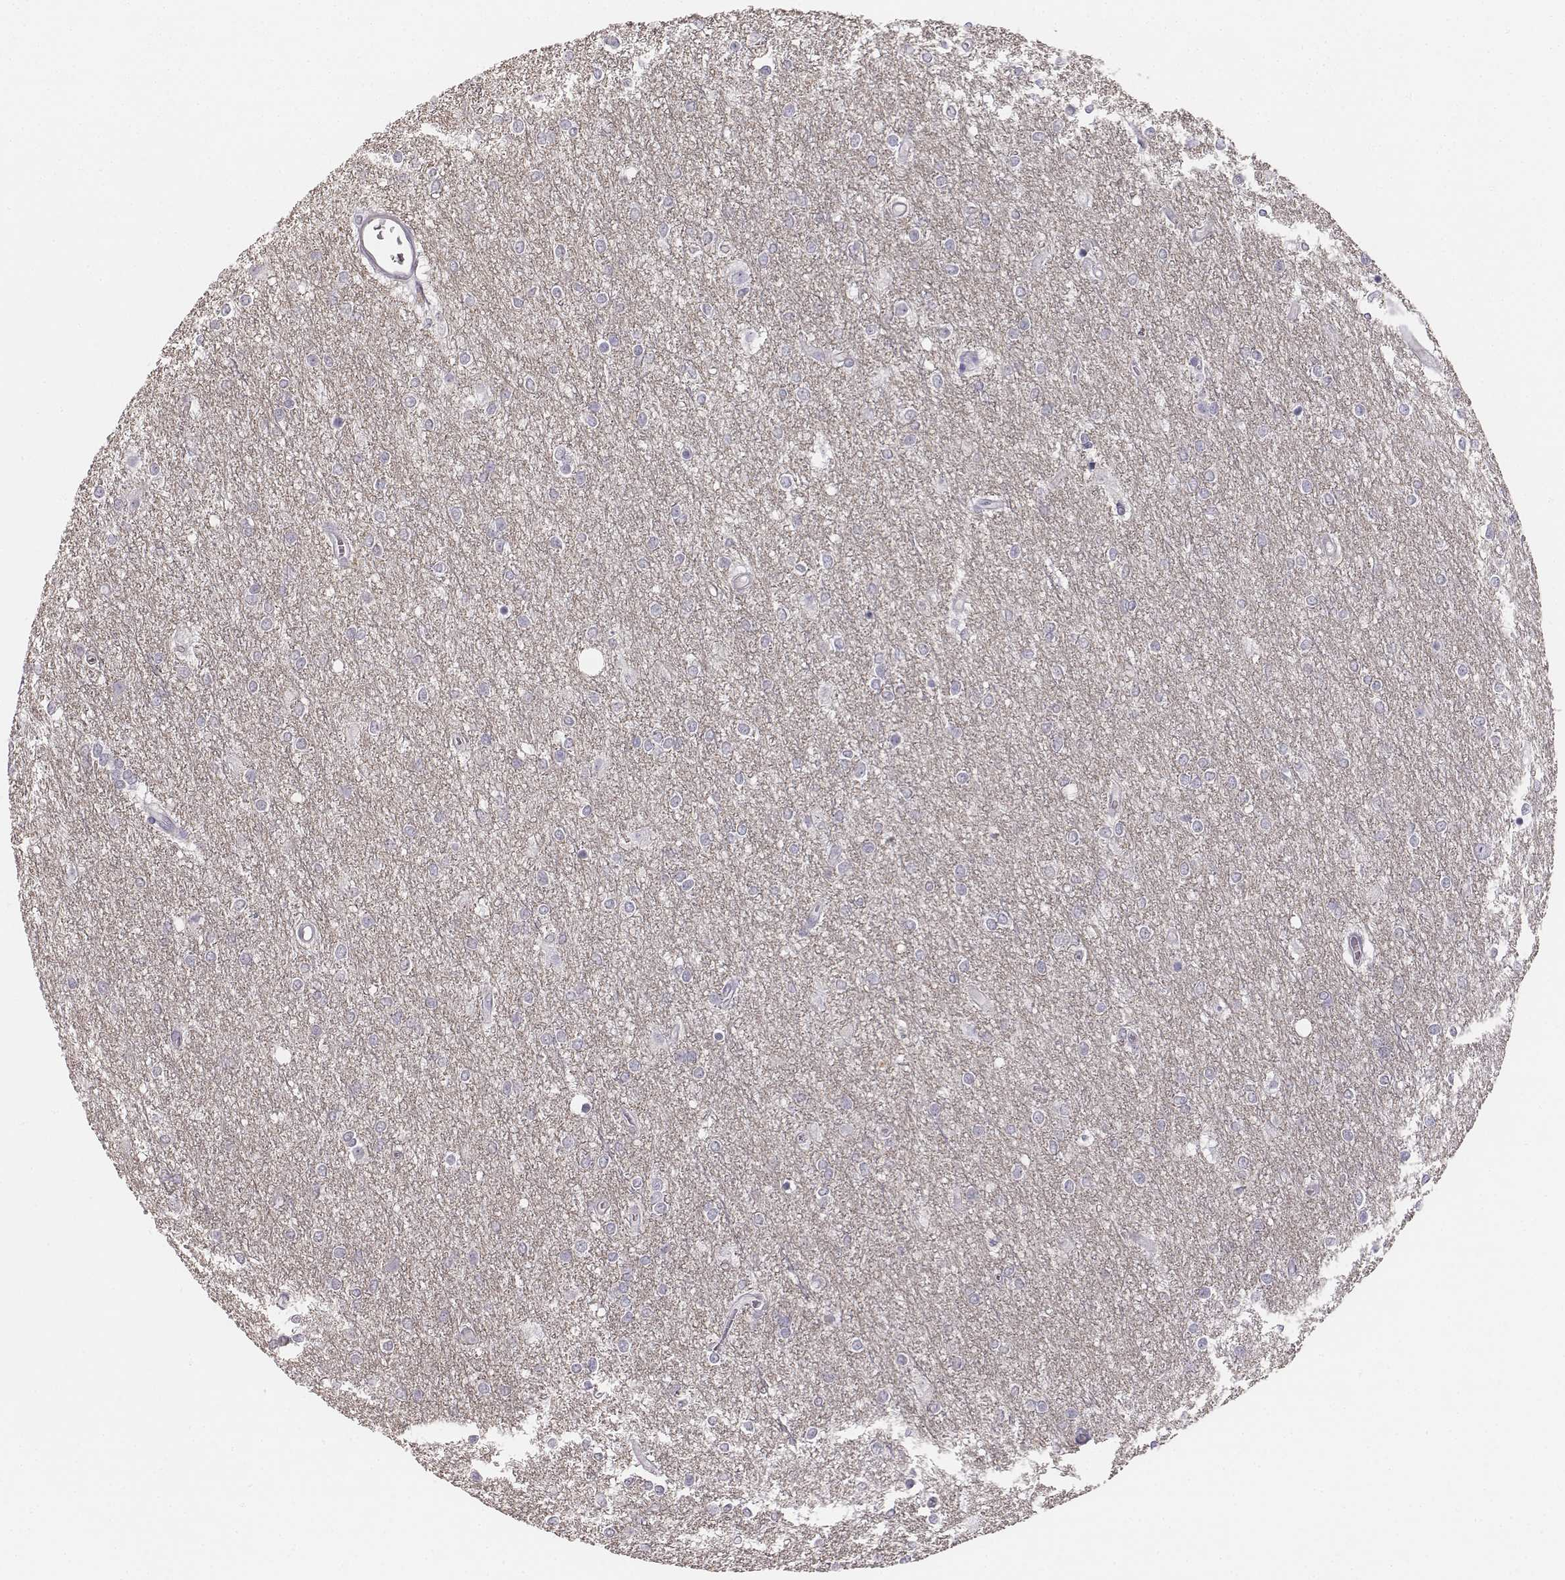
{"staining": {"intensity": "negative", "quantity": "none", "location": "none"}, "tissue": "glioma", "cell_type": "Tumor cells", "image_type": "cancer", "snomed": [{"axis": "morphology", "description": "Glioma, malignant, High grade"}, {"axis": "topography", "description": "Brain"}], "caption": "A photomicrograph of glioma stained for a protein demonstrates no brown staining in tumor cells. (DAB (3,3'-diaminobenzidine) IHC visualized using brightfield microscopy, high magnification).", "gene": "PBK", "patient": {"sex": "female", "age": 61}}